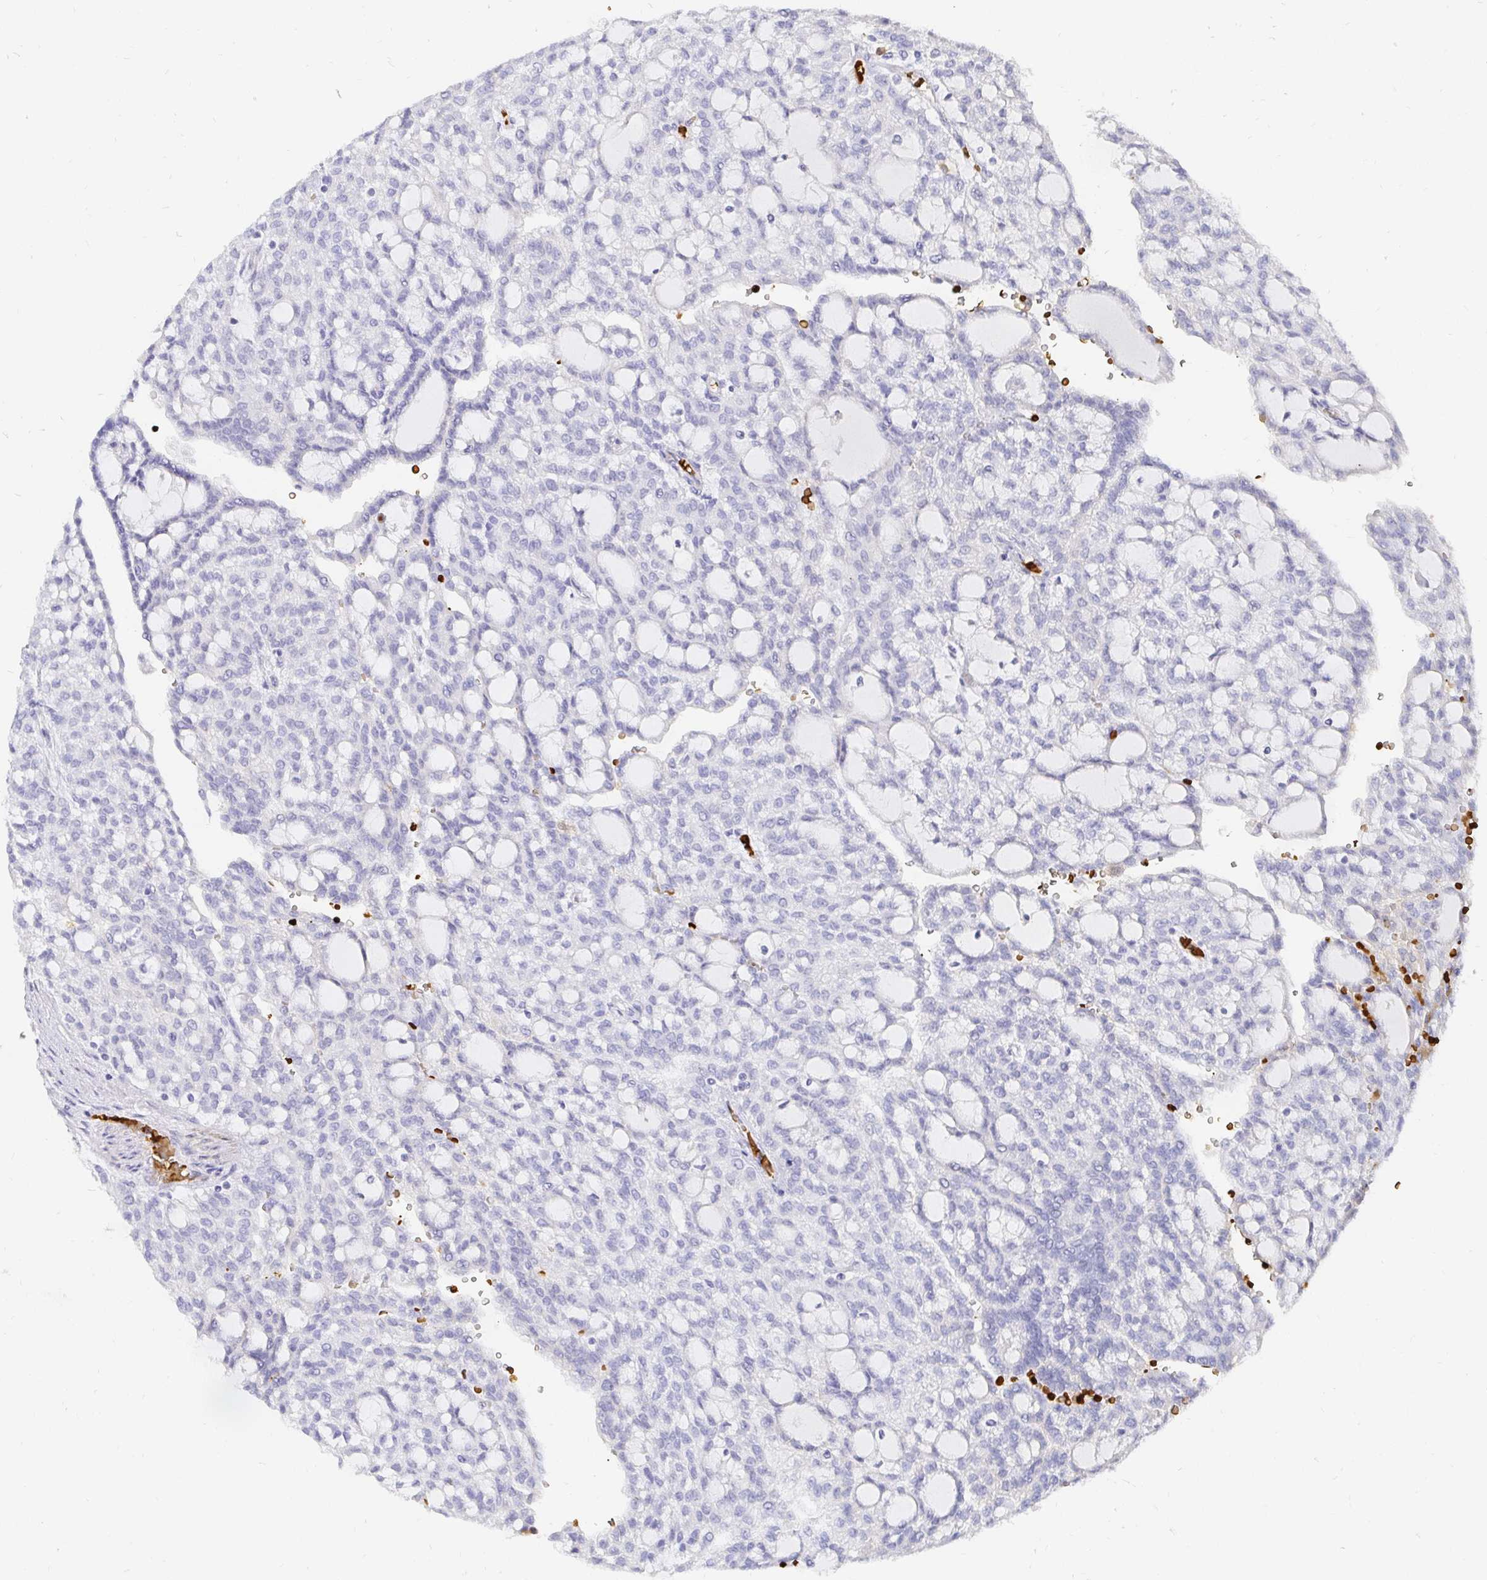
{"staining": {"intensity": "negative", "quantity": "none", "location": "none"}, "tissue": "renal cancer", "cell_type": "Tumor cells", "image_type": "cancer", "snomed": [{"axis": "morphology", "description": "Adenocarcinoma, NOS"}, {"axis": "topography", "description": "Kidney"}], "caption": "Human adenocarcinoma (renal) stained for a protein using immunohistochemistry (IHC) displays no positivity in tumor cells.", "gene": "FGF21", "patient": {"sex": "male", "age": 63}}